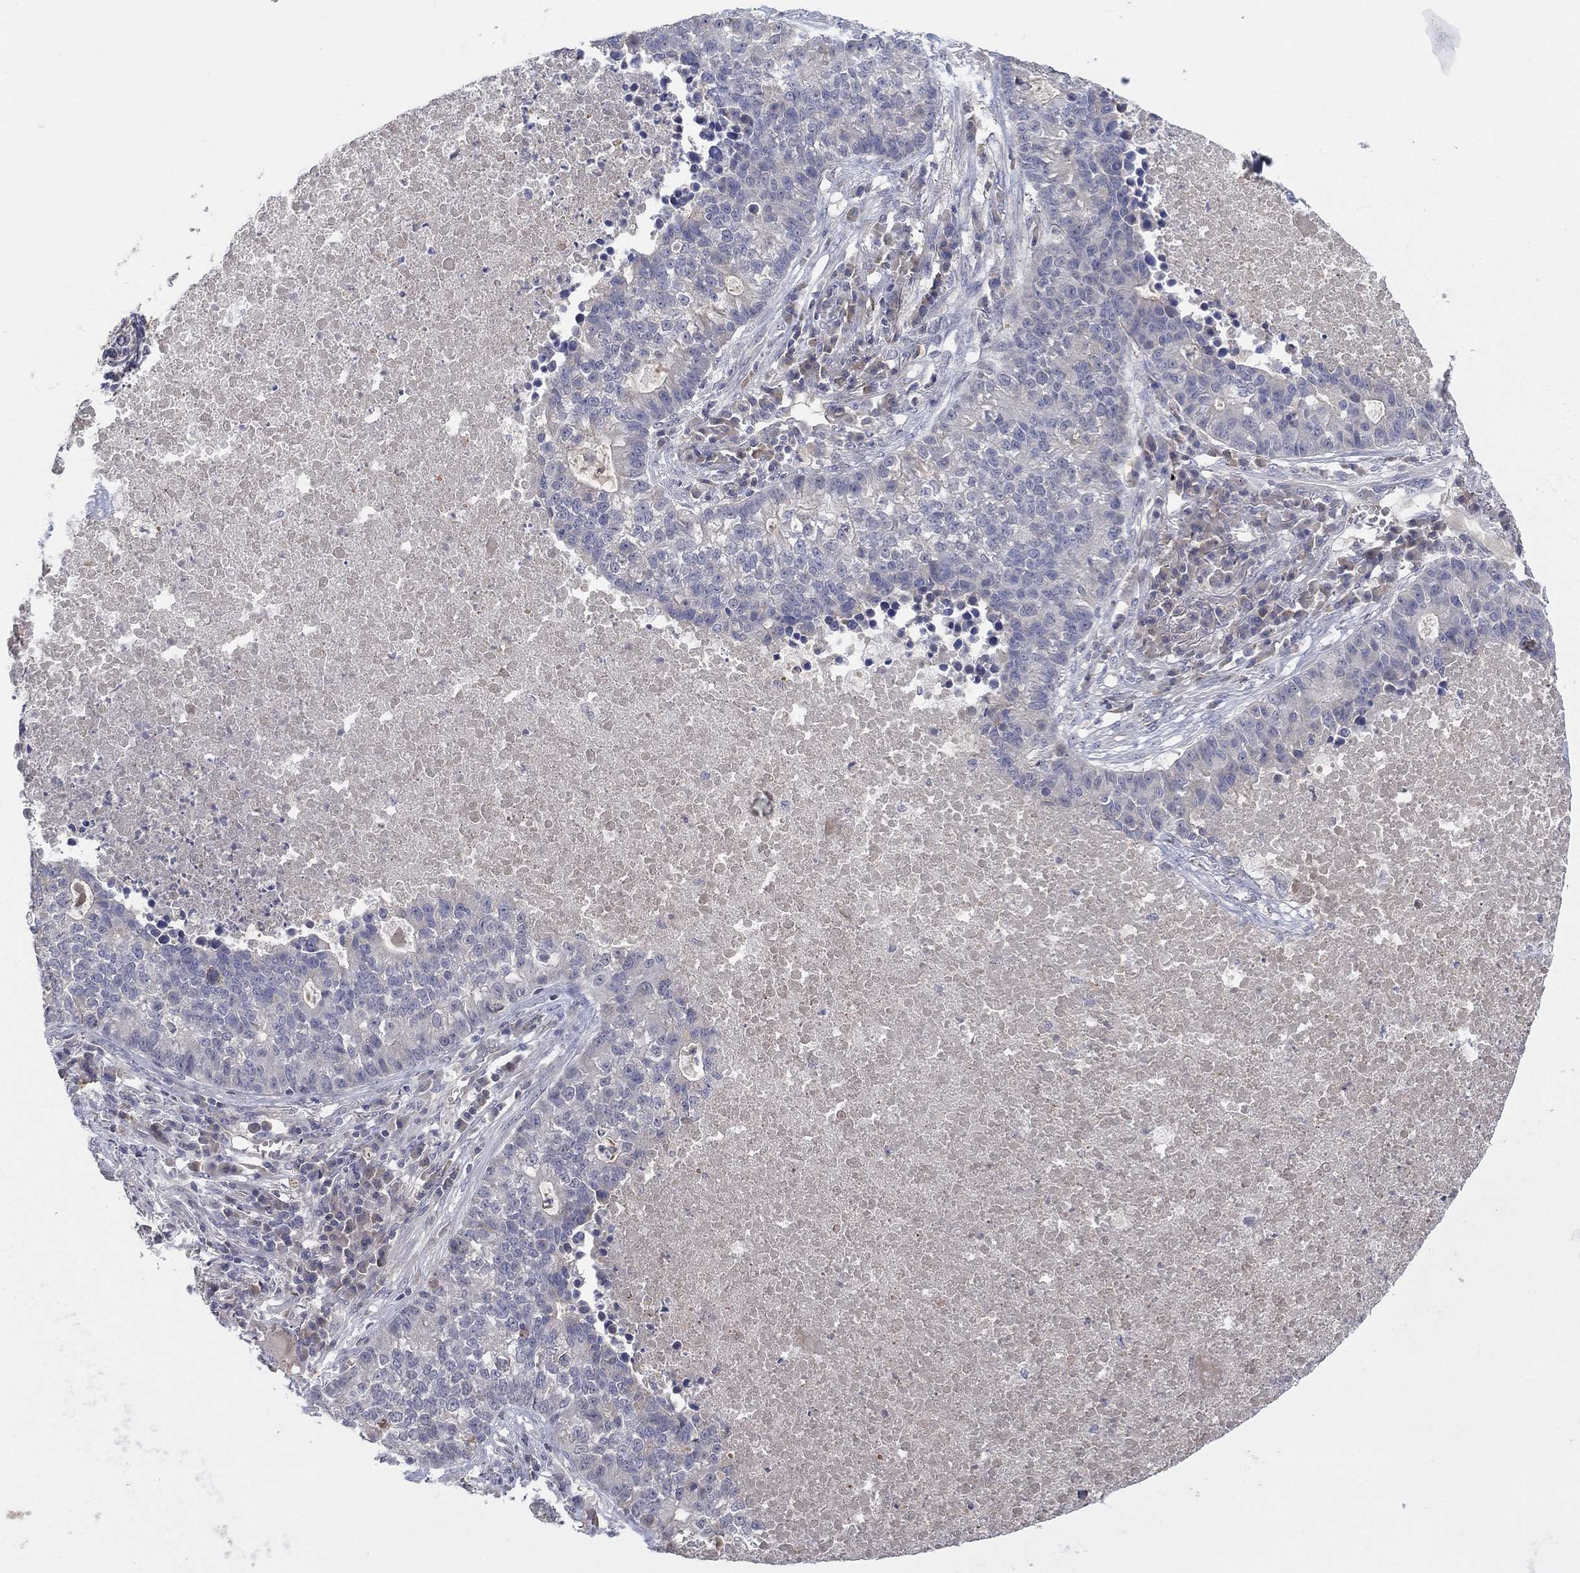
{"staining": {"intensity": "negative", "quantity": "none", "location": "none"}, "tissue": "lung cancer", "cell_type": "Tumor cells", "image_type": "cancer", "snomed": [{"axis": "morphology", "description": "Adenocarcinoma, NOS"}, {"axis": "topography", "description": "Lung"}], "caption": "A high-resolution histopathology image shows immunohistochemistry (IHC) staining of adenocarcinoma (lung), which reveals no significant positivity in tumor cells.", "gene": "AMN1", "patient": {"sex": "male", "age": 57}}